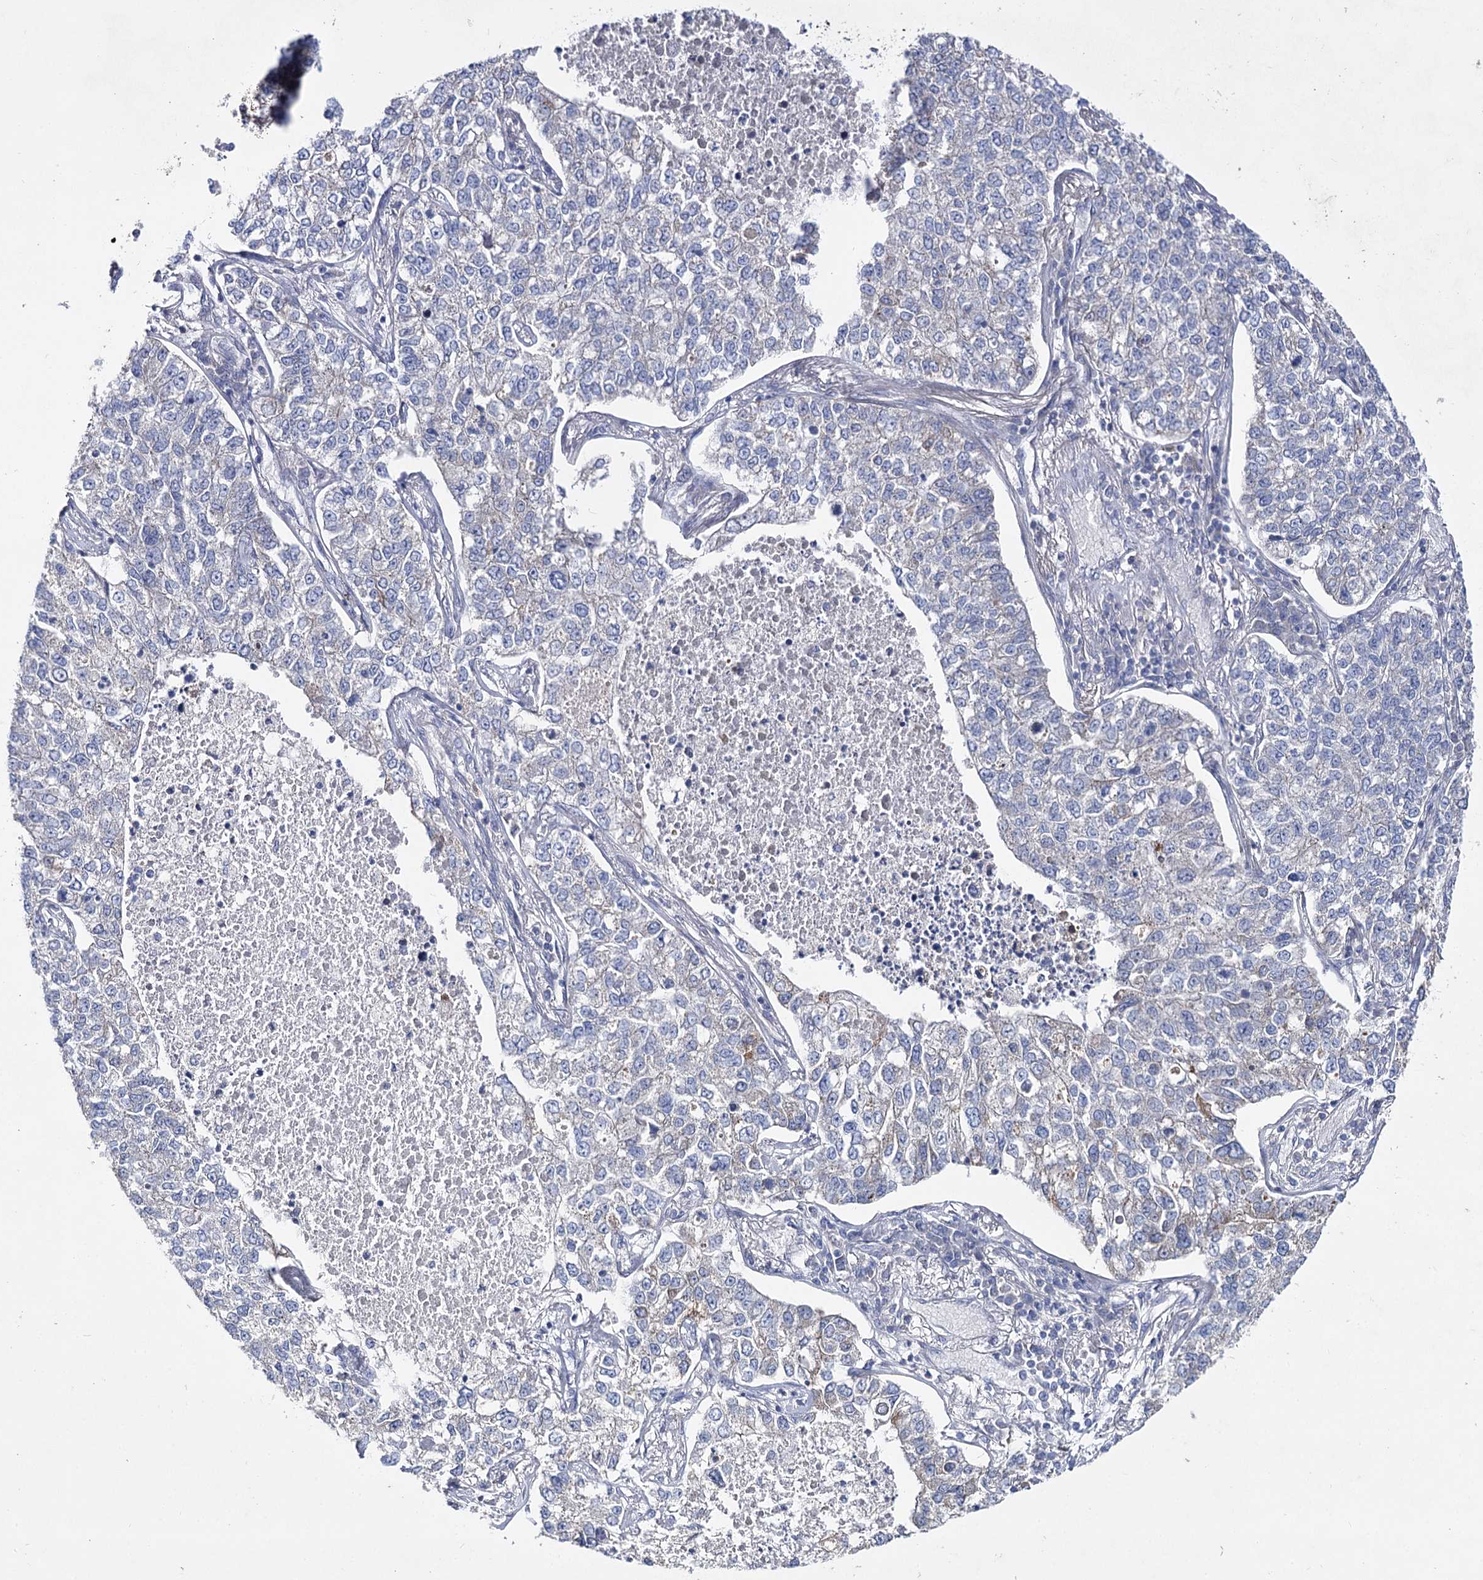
{"staining": {"intensity": "negative", "quantity": "none", "location": "none"}, "tissue": "lung cancer", "cell_type": "Tumor cells", "image_type": "cancer", "snomed": [{"axis": "morphology", "description": "Adenocarcinoma, NOS"}, {"axis": "topography", "description": "Lung"}], "caption": "The histopathology image shows no significant expression in tumor cells of lung cancer (adenocarcinoma).", "gene": "LRRC14B", "patient": {"sex": "male", "age": 49}}